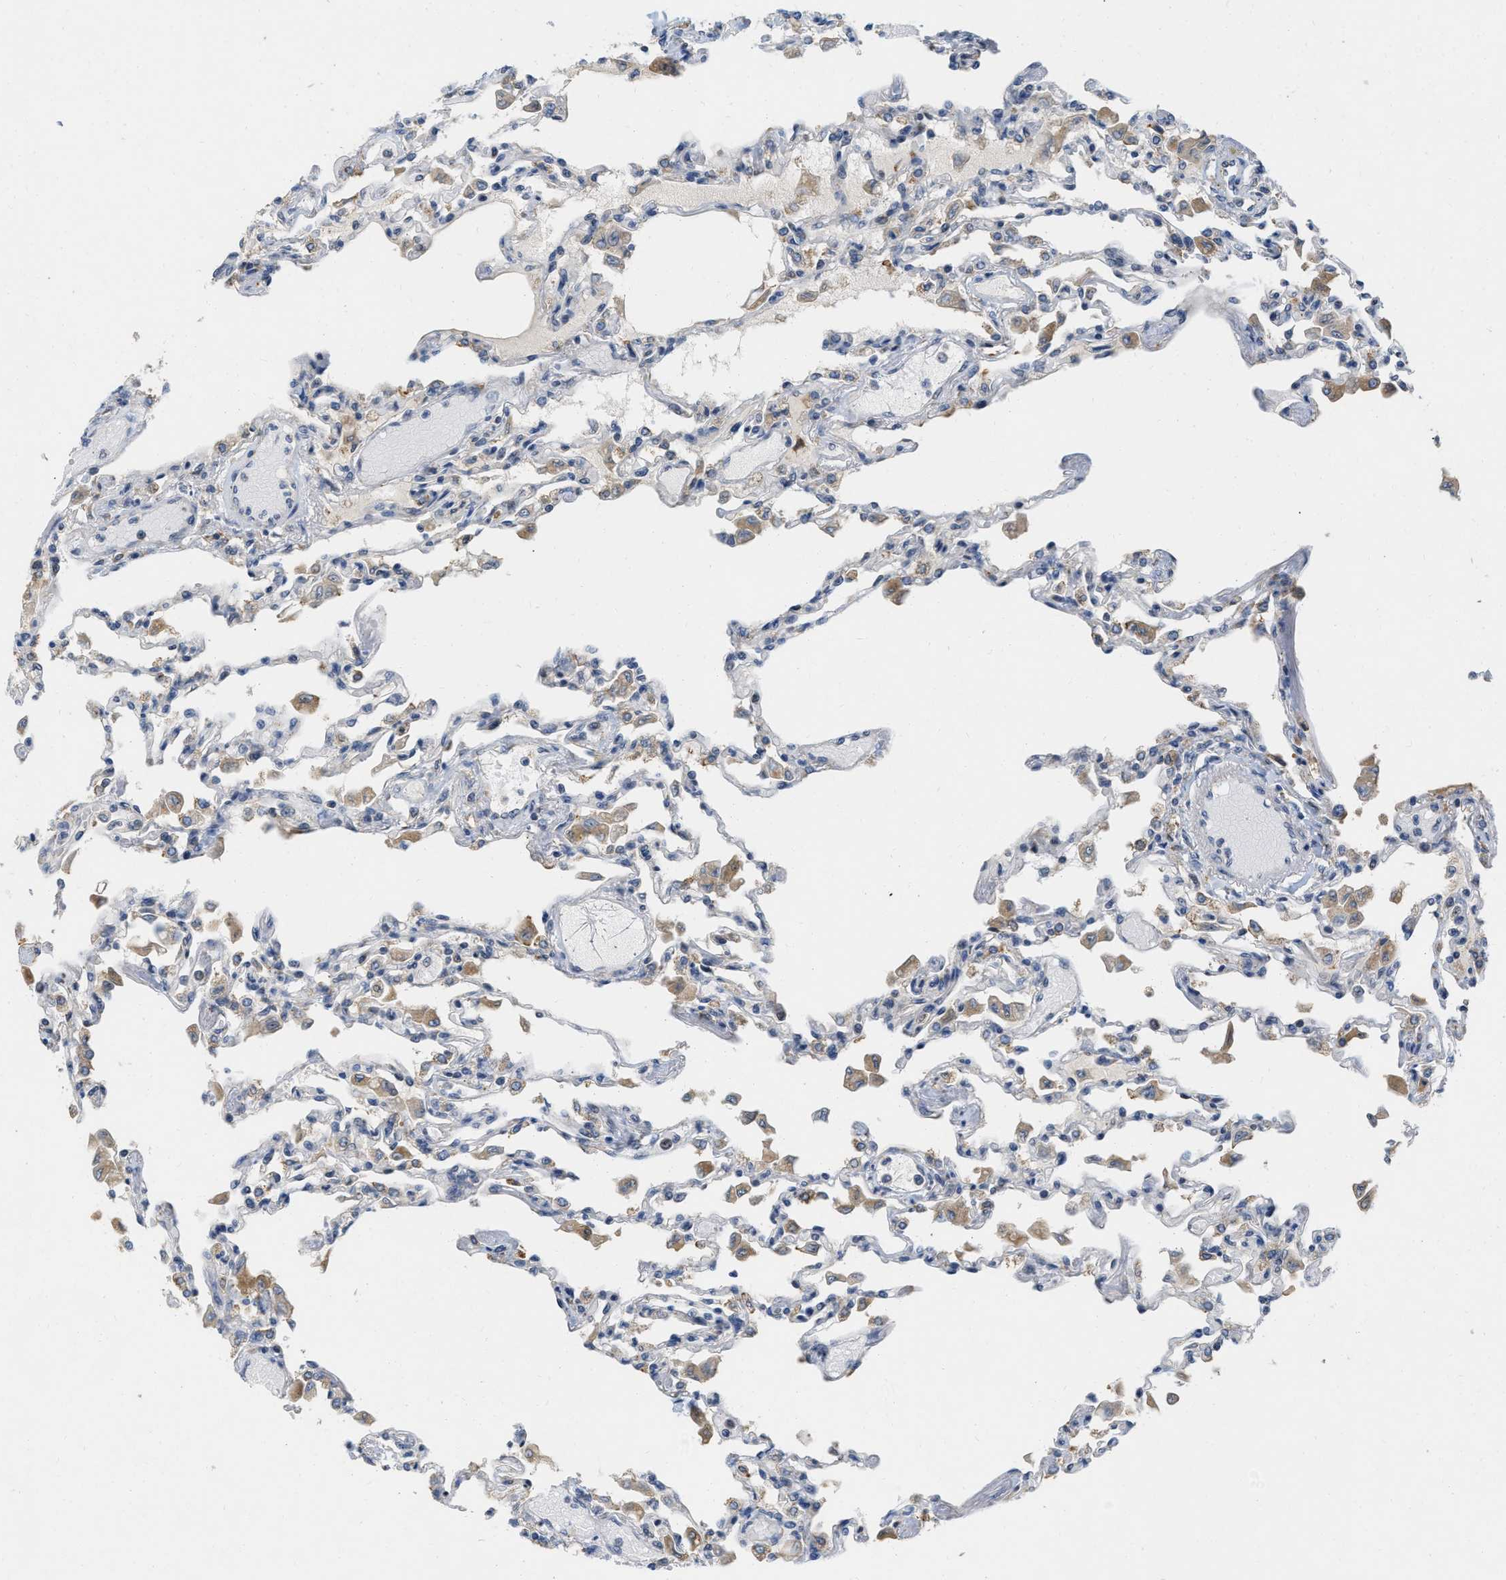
{"staining": {"intensity": "negative", "quantity": "none", "location": "none"}, "tissue": "lung", "cell_type": "Alveolar cells", "image_type": "normal", "snomed": [{"axis": "morphology", "description": "Normal tissue, NOS"}, {"axis": "topography", "description": "Bronchus"}, {"axis": "topography", "description": "Lung"}], "caption": "High power microscopy photomicrograph of an immunohistochemistry (IHC) micrograph of normal lung, revealing no significant positivity in alveolar cells.", "gene": "ELAC2", "patient": {"sex": "female", "age": 49}}